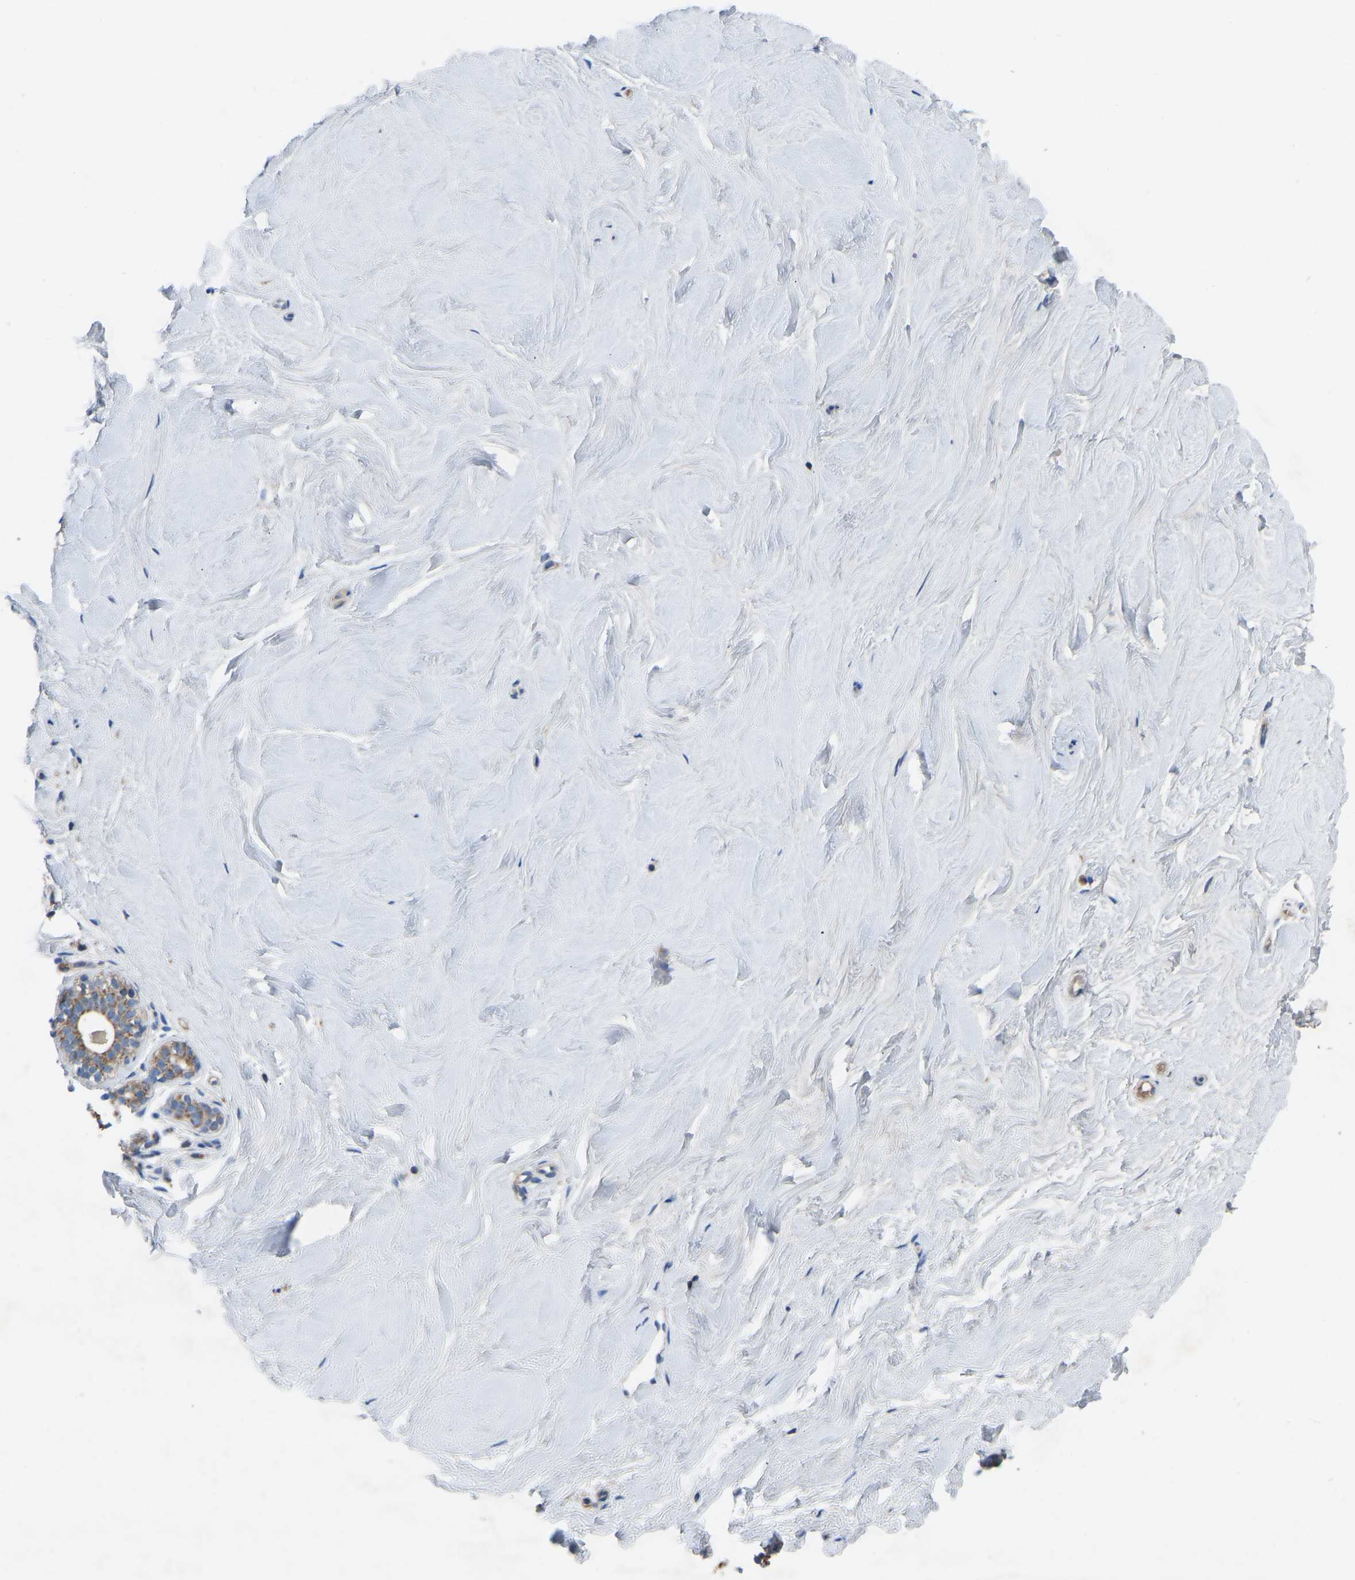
{"staining": {"intensity": "negative", "quantity": "none", "location": "none"}, "tissue": "breast", "cell_type": "Adipocytes", "image_type": "normal", "snomed": [{"axis": "morphology", "description": "Normal tissue, NOS"}, {"axis": "topography", "description": "Breast"}], "caption": "Histopathology image shows no significant protein positivity in adipocytes of unremarkable breast.", "gene": "GRK6", "patient": {"sex": "female", "age": 22}}